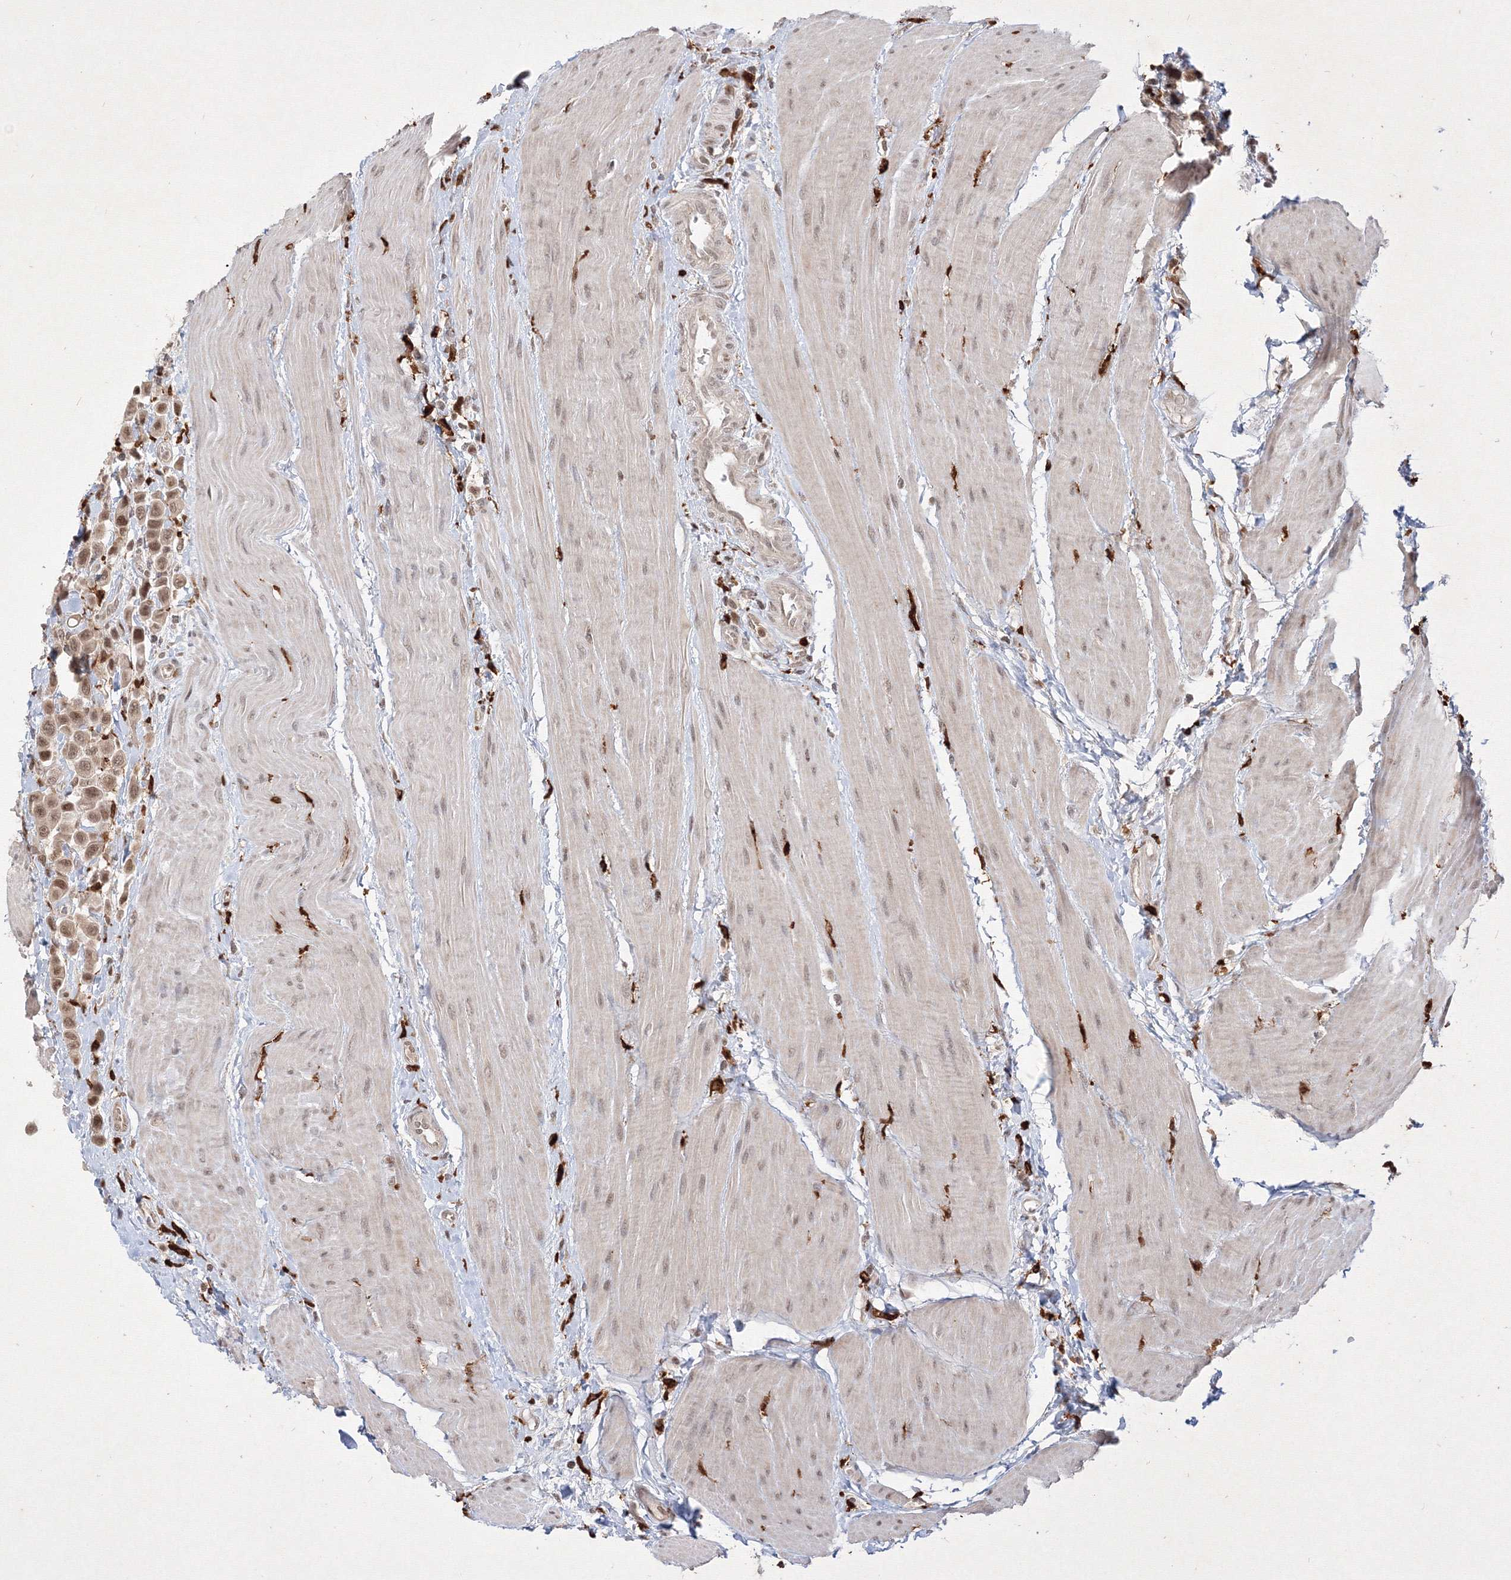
{"staining": {"intensity": "weak", "quantity": ">75%", "location": "nuclear"}, "tissue": "urothelial cancer", "cell_type": "Tumor cells", "image_type": "cancer", "snomed": [{"axis": "morphology", "description": "Urothelial carcinoma, High grade"}, {"axis": "topography", "description": "Urinary bladder"}], "caption": "A high-resolution micrograph shows IHC staining of urothelial carcinoma (high-grade), which displays weak nuclear staining in approximately >75% of tumor cells.", "gene": "TAB1", "patient": {"sex": "male", "age": 50}}